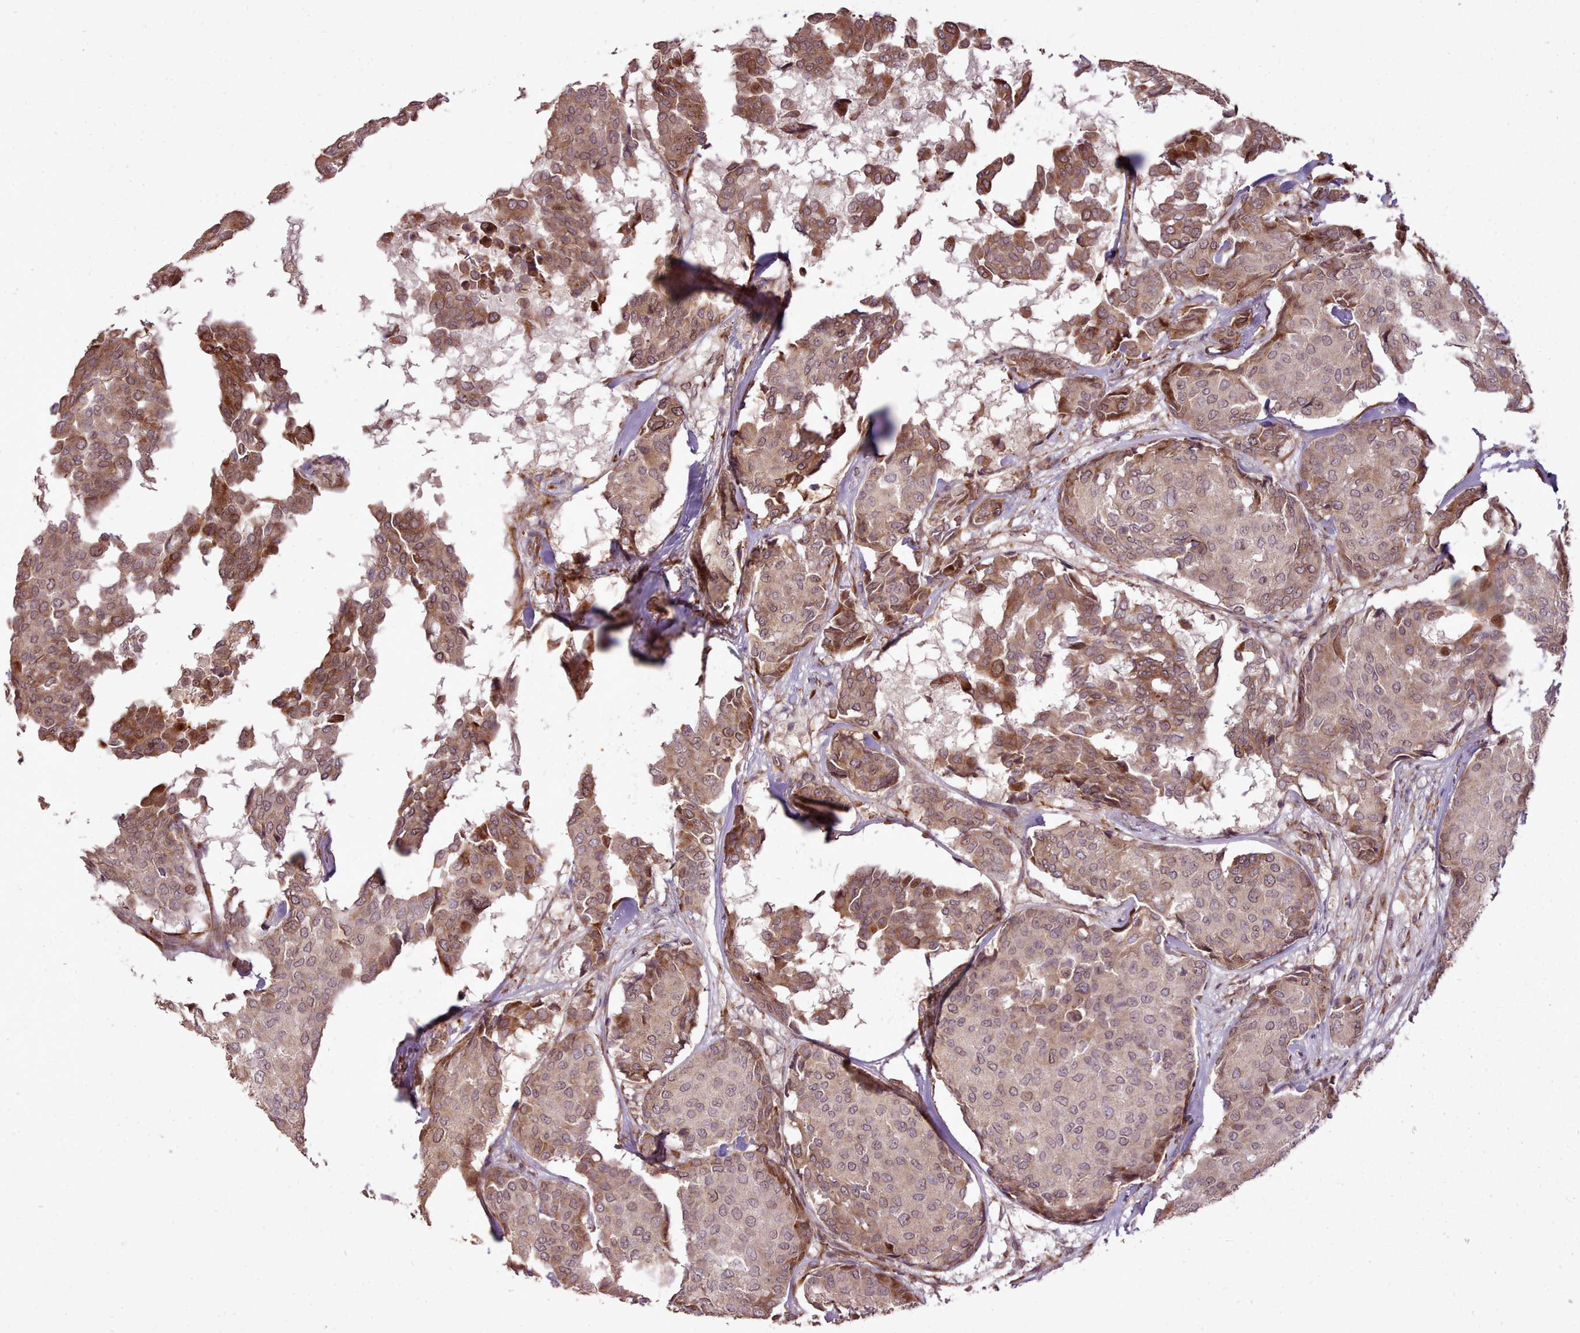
{"staining": {"intensity": "moderate", "quantity": "25%-75%", "location": "cytoplasmic/membranous"}, "tissue": "breast cancer", "cell_type": "Tumor cells", "image_type": "cancer", "snomed": [{"axis": "morphology", "description": "Duct carcinoma"}, {"axis": "topography", "description": "Breast"}], "caption": "IHC of breast cancer (infiltrating ductal carcinoma) displays medium levels of moderate cytoplasmic/membranous expression in approximately 25%-75% of tumor cells. (DAB IHC, brown staining for protein, blue staining for nuclei).", "gene": "CABP1", "patient": {"sex": "female", "age": 75}}